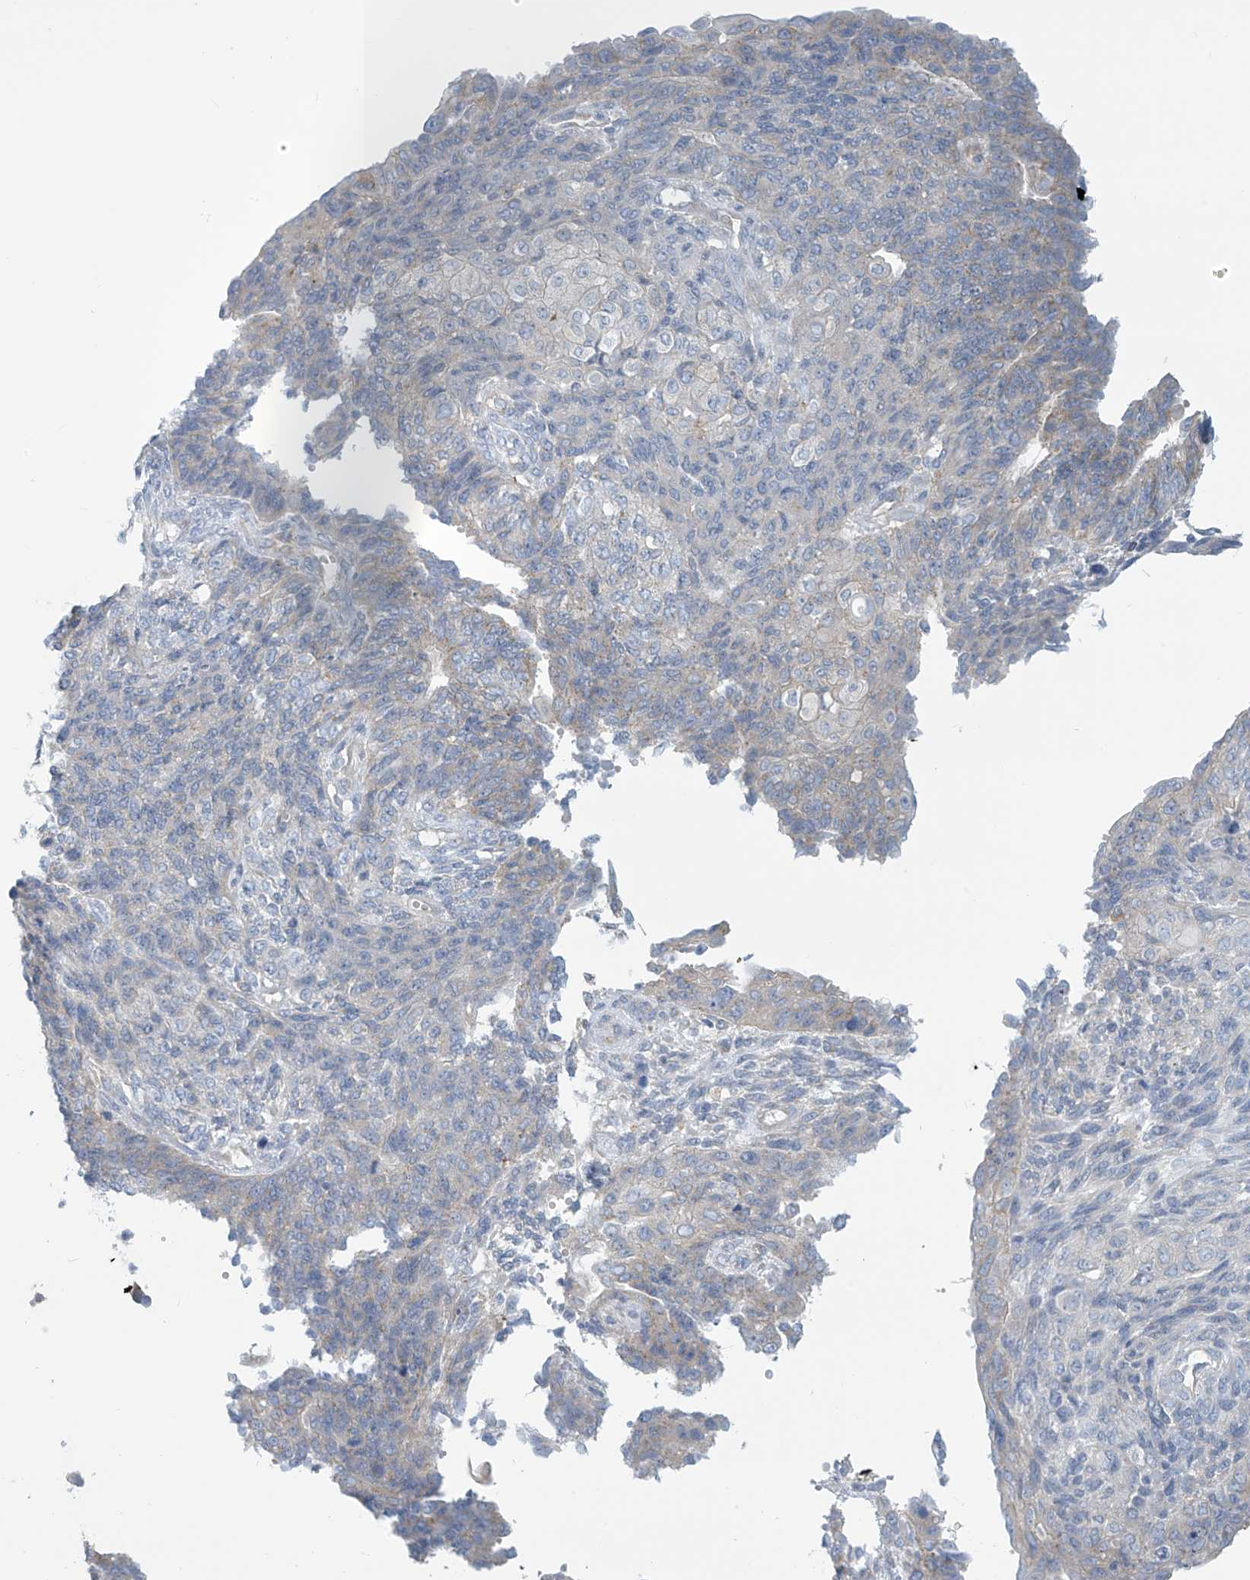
{"staining": {"intensity": "negative", "quantity": "none", "location": "none"}, "tissue": "endometrial cancer", "cell_type": "Tumor cells", "image_type": "cancer", "snomed": [{"axis": "morphology", "description": "Adenocarcinoma, NOS"}, {"axis": "topography", "description": "Endometrium"}], "caption": "High power microscopy image of an immunohistochemistry (IHC) photomicrograph of adenocarcinoma (endometrial), revealing no significant positivity in tumor cells.", "gene": "SLC6A12", "patient": {"sex": "female", "age": 32}}